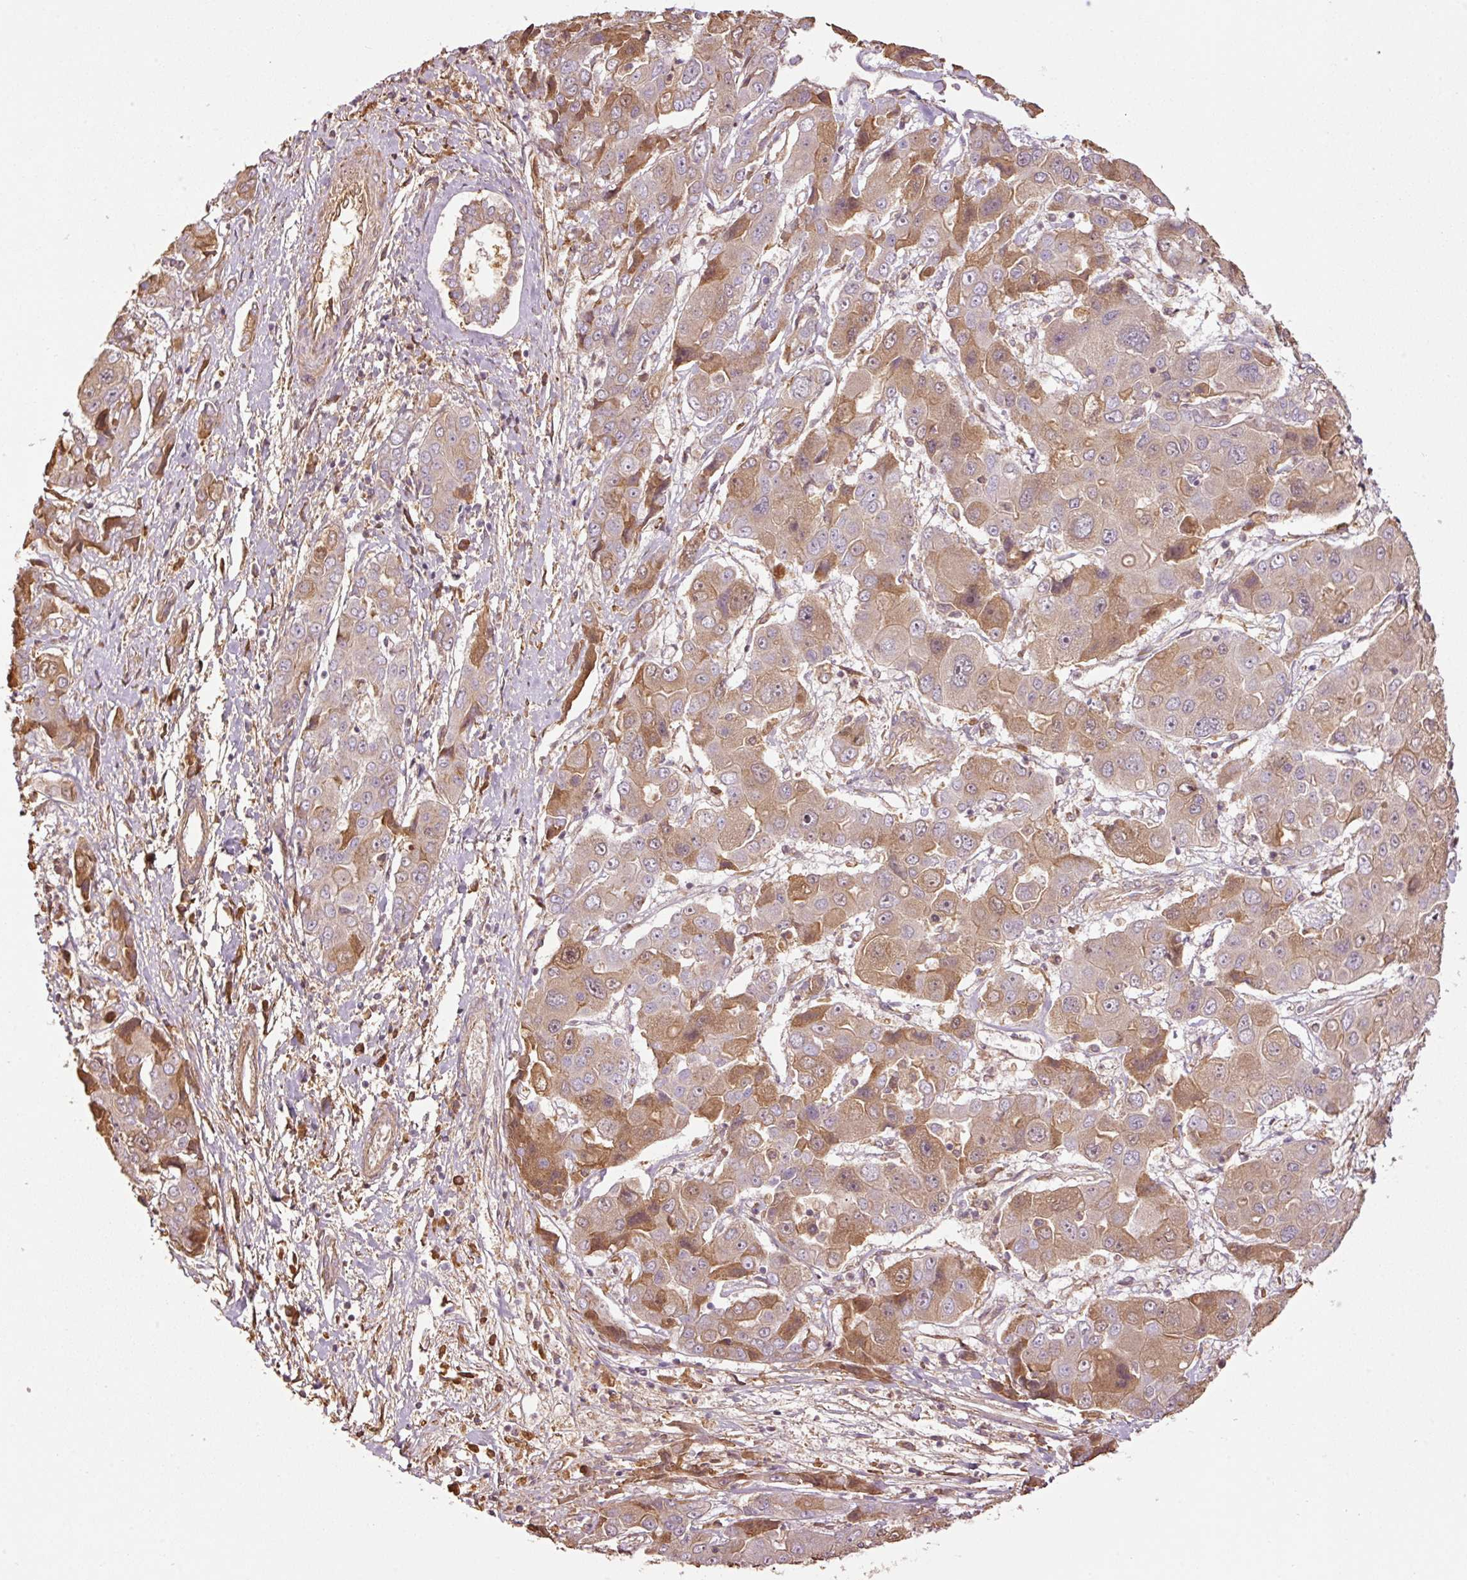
{"staining": {"intensity": "moderate", "quantity": "25%-75%", "location": "cytoplasmic/membranous,nuclear"}, "tissue": "liver cancer", "cell_type": "Tumor cells", "image_type": "cancer", "snomed": [{"axis": "morphology", "description": "Cholangiocarcinoma"}, {"axis": "topography", "description": "Liver"}], "caption": "This histopathology image displays IHC staining of liver cancer, with medium moderate cytoplasmic/membranous and nuclear positivity in about 25%-75% of tumor cells.", "gene": "NID2", "patient": {"sex": "male", "age": 67}}